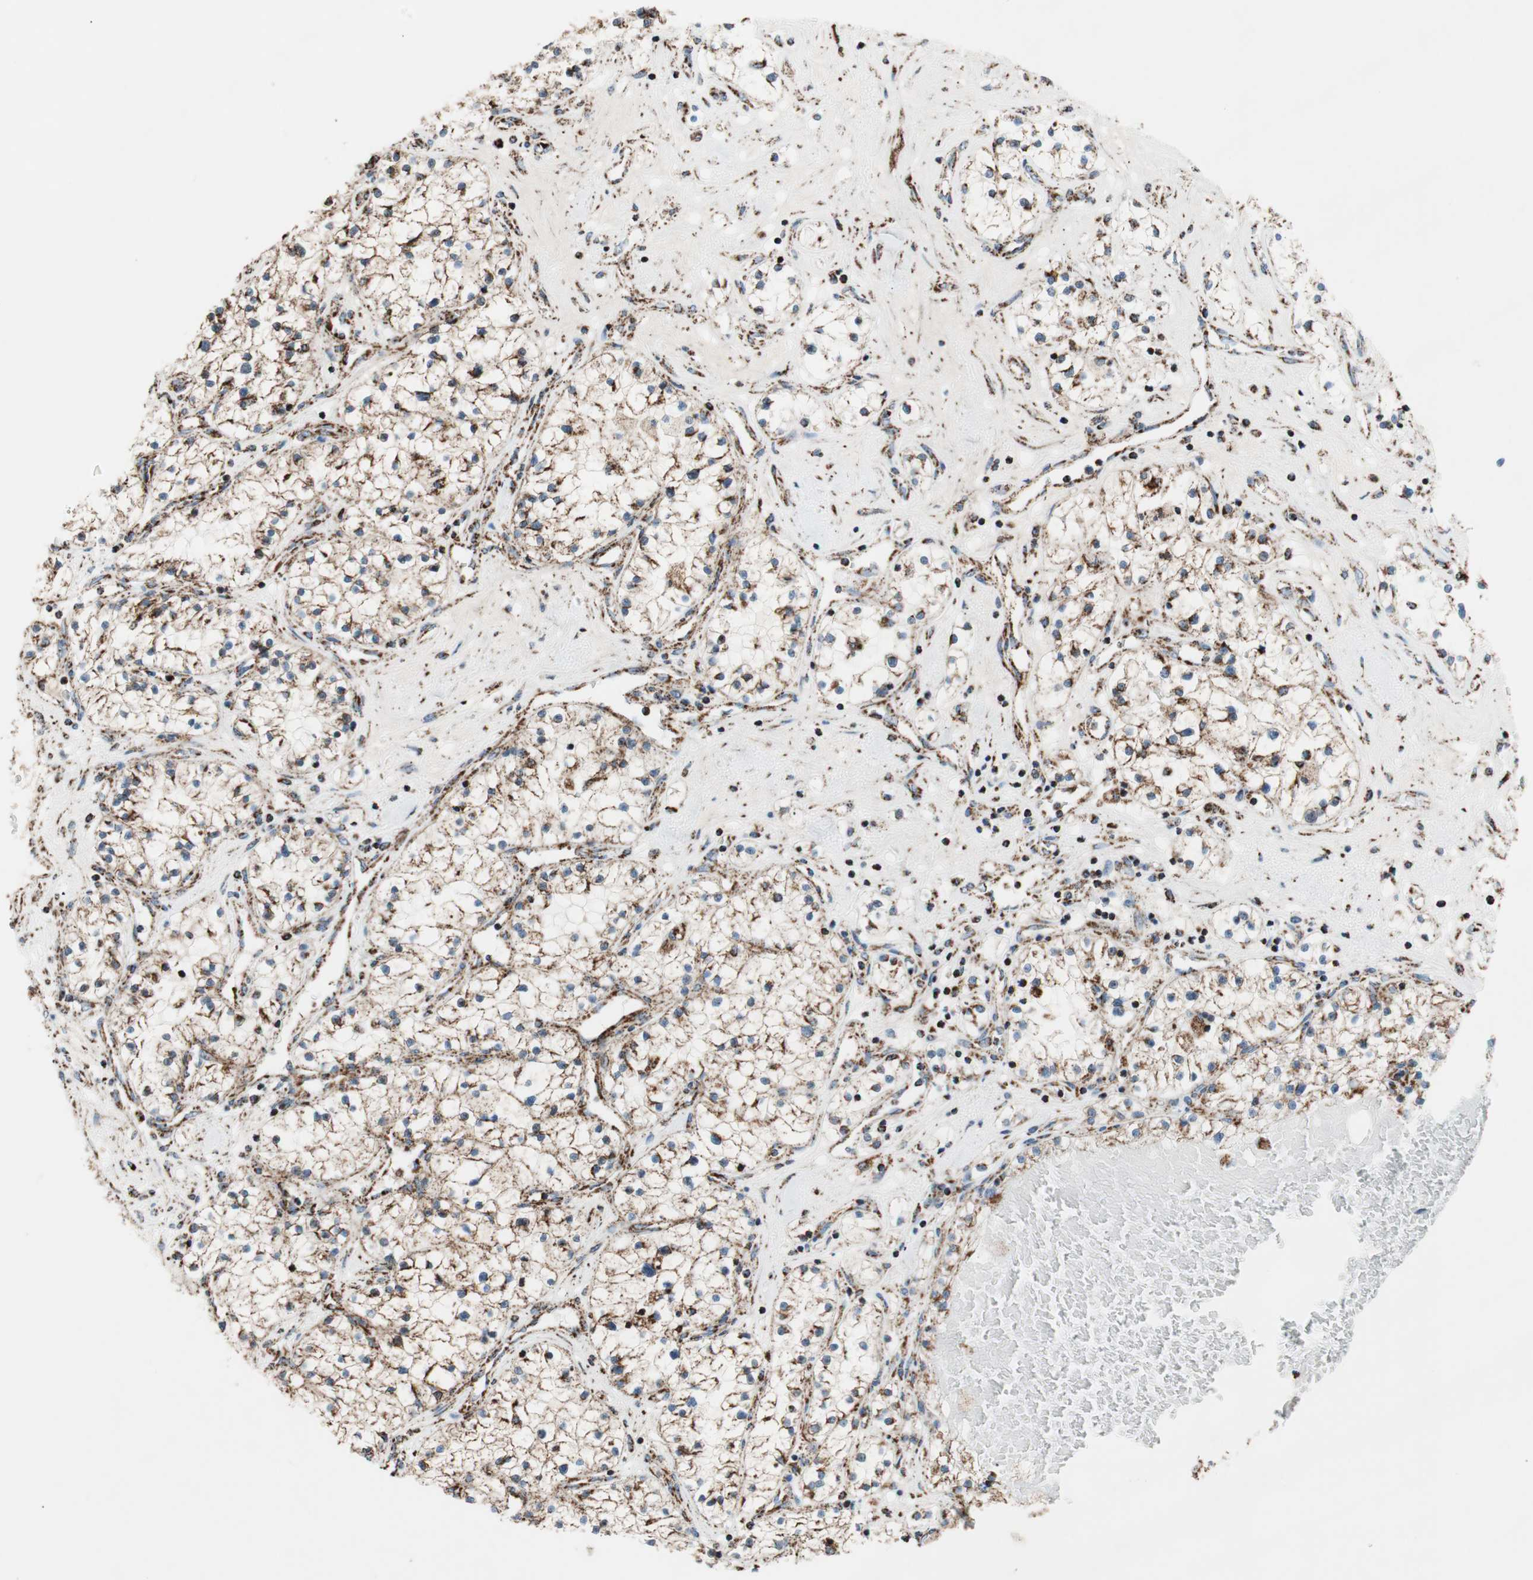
{"staining": {"intensity": "moderate", "quantity": "25%-75%", "location": "cytoplasmic/membranous"}, "tissue": "renal cancer", "cell_type": "Tumor cells", "image_type": "cancer", "snomed": [{"axis": "morphology", "description": "Adenocarcinoma, NOS"}, {"axis": "topography", "description": "Kidney"}], "caption": "Renal cancer stained with IHC exhibits moderate cytoplasmic/membranous expression in about 25%-75% of tumor cells. Using DAB (brown) and hematoxylin (blue) stains, captured at high magnification using brightfield microscopy.", "gene": "PCSK4", "patient": {"sex": "male", "age": 68}}